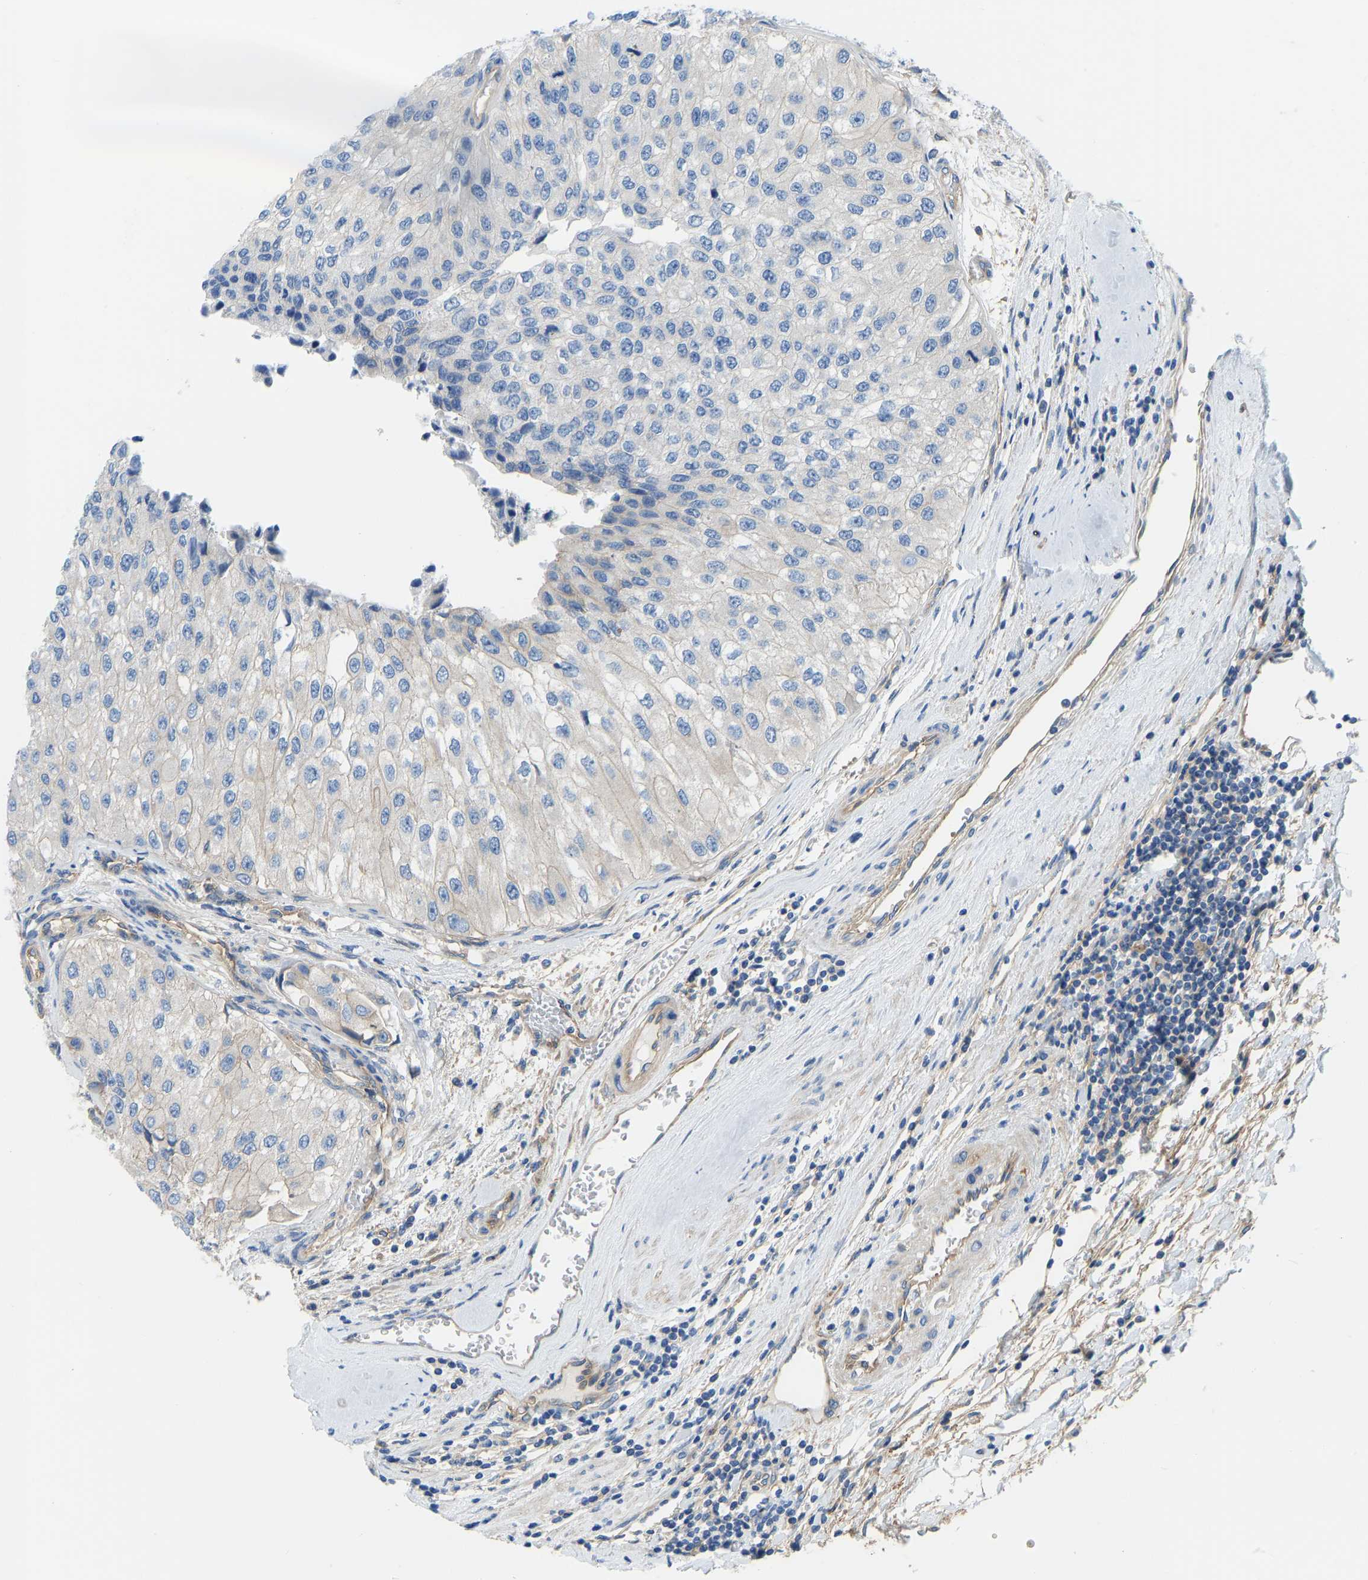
{"staining": {"intensity": "negative", "quantity": "none", "location": "none"}, "tissue": "urothelial cancer", "cell_type": "Tumor cells", "image_type": "cancer", "snomed": [{"axis": "morphology", "description": "Urothelial carcinoma, High grade"}, {"axis": "topography", "description": "Kidney"}, {"axis": "topography", "description": "Urinary bladder"}], "caption": "Immunohistochemistry micrograph of human urothelial cancer stained for a protein (brown), which displays no positivity in tumor cells. The staining is performed using DAB (3,3'-diaminobenzidine) brown chromogen with nuclei counter-stained in using hematoxylin.", "gene": "CHAD", "patient": {"sex": "male", "age": 77}}